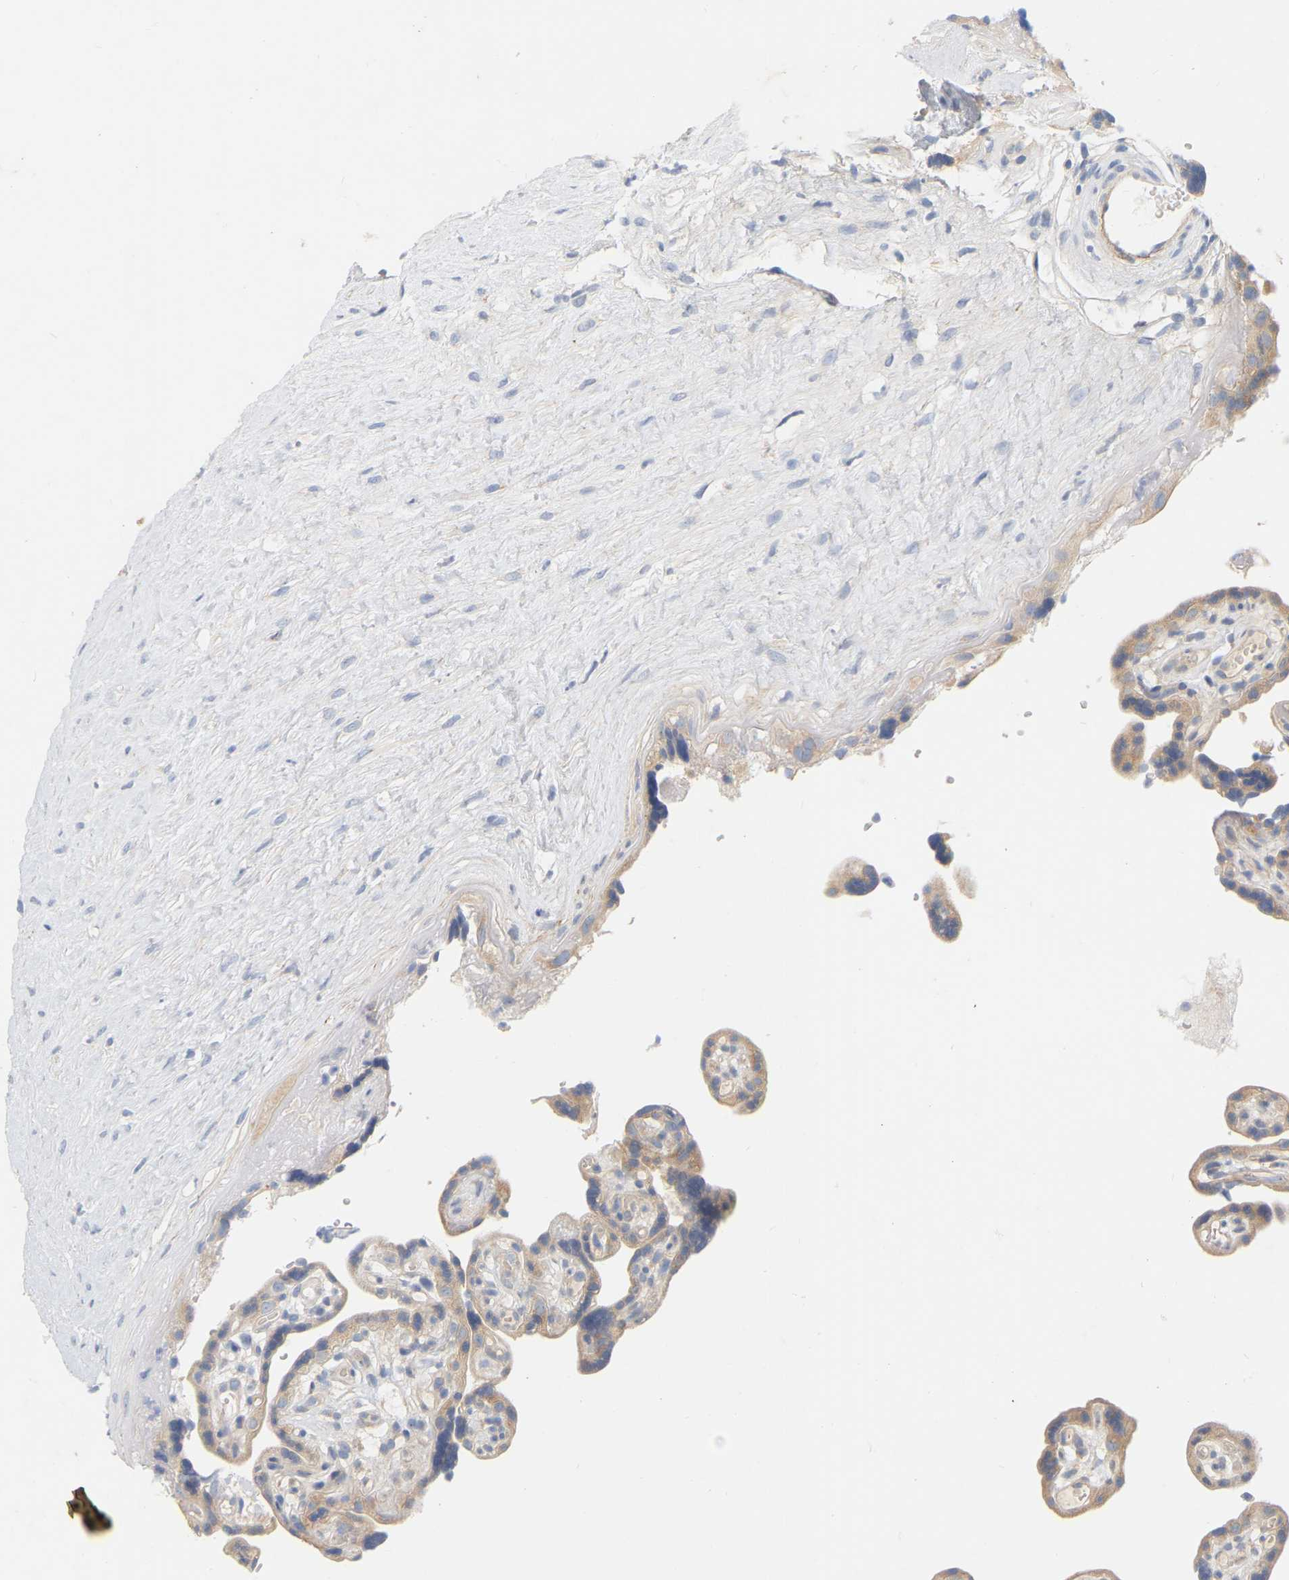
{"staining": {"intensity": "weak", "quantity": ">75%", "location": "cytoplasmic/membranous"}, "tissue": "placenta", "cell_type": "Decidual cells", "image_type": "normal", "snomed": [{"axis": "morphology", "description": "Normal tissue, NOS"}, {"axis": "topography", "description": "Placenta"}], "caption": "Decidual cells display low levels of weak cytoplasmic/membranous staining in about >75% of cells in unremarkable human placenta. (DAB (3,3'-diaminobenzidine) = brown stain, brightfield microscopy at high magnification).", "gene": "MINDY4", "patient": {"sex": "female", "age": 30}}